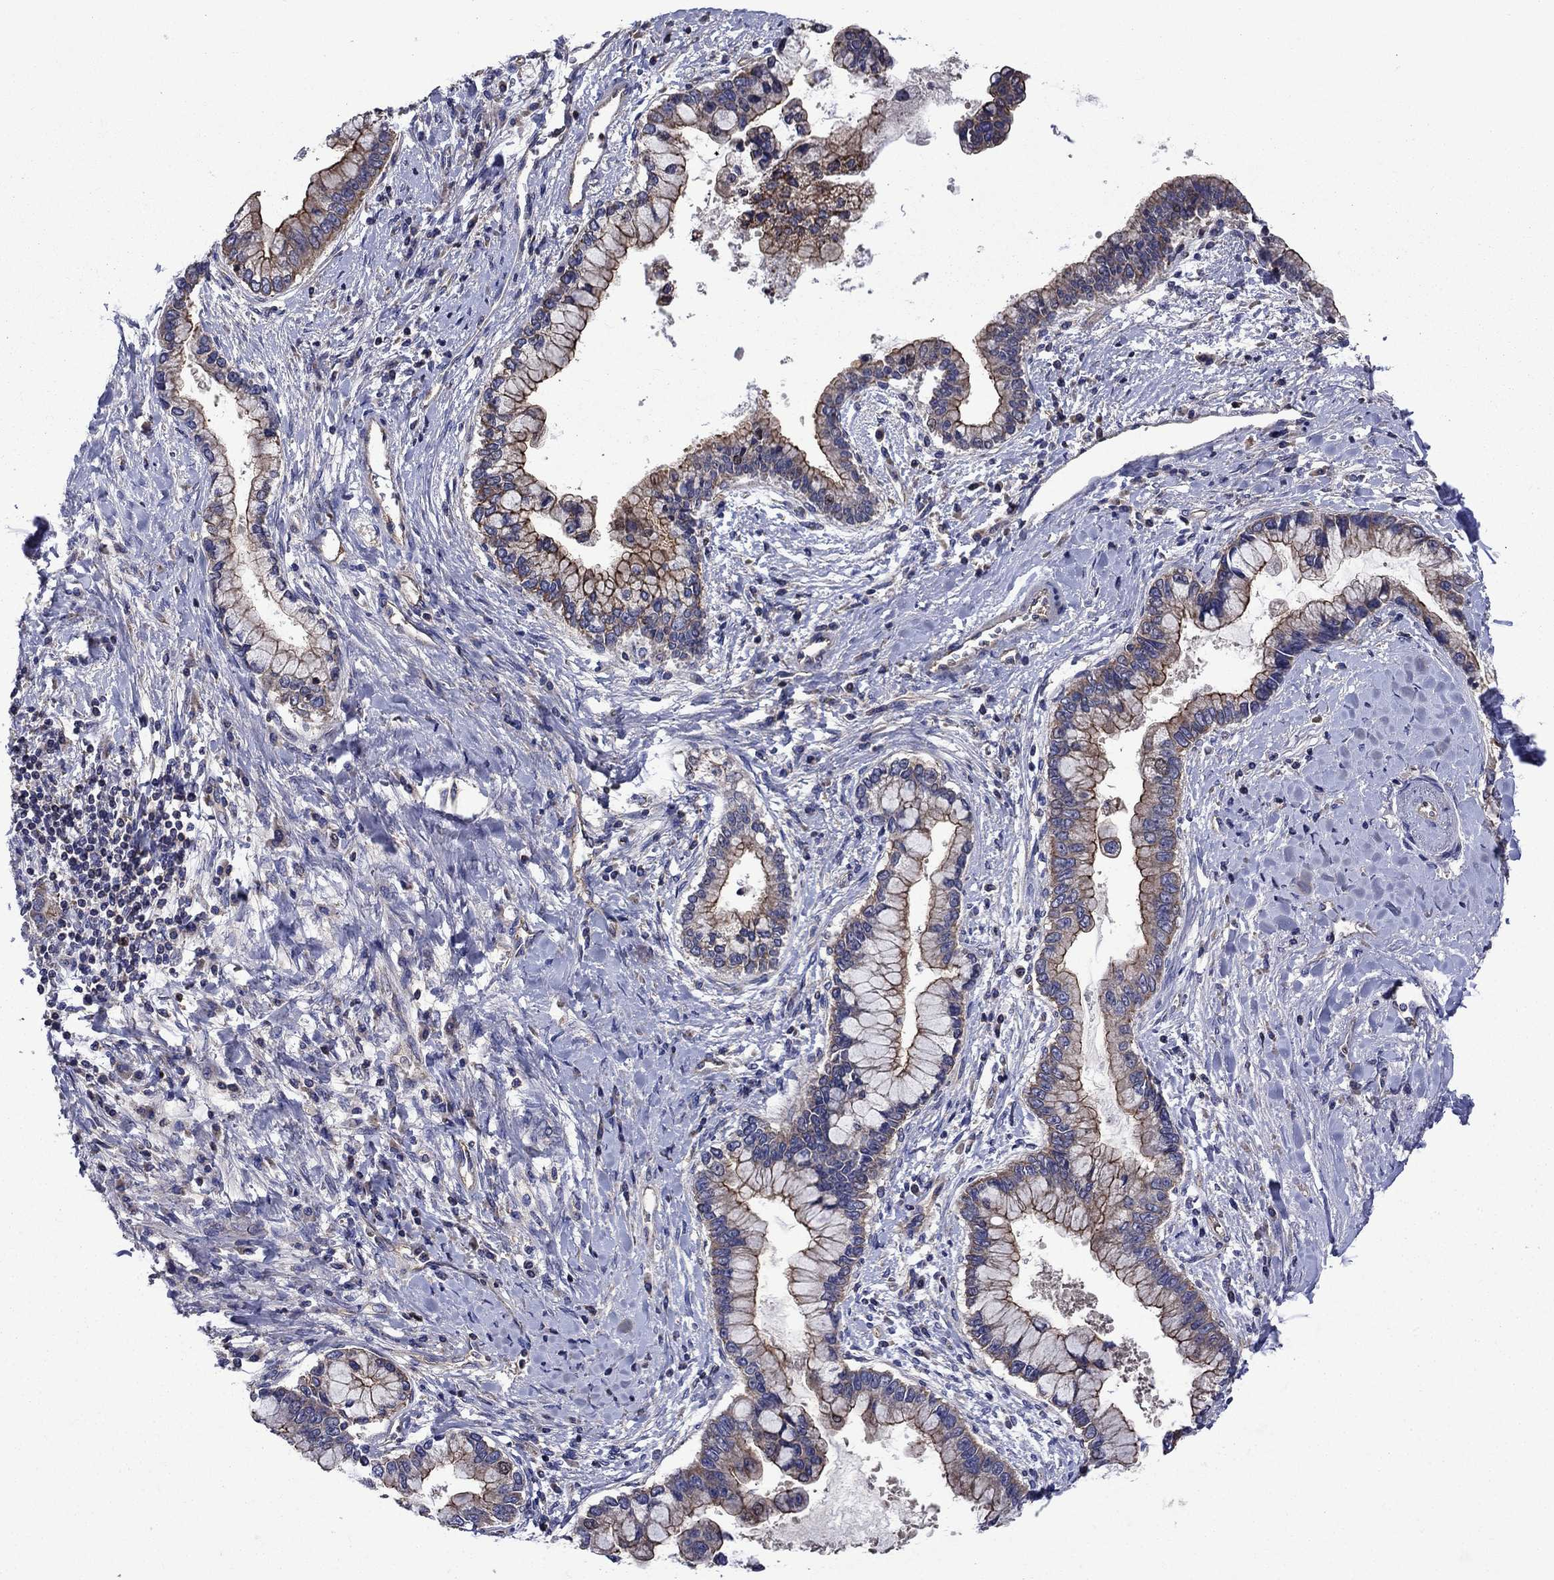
{"staining": {"intensity": "strong", "quantity": "25%-75%", "location": "cytoplasmic/membranous"}, "tissue": "liver cancer", "cell_type": "Tumor cells", "image_type": "cancer", "snomed": [{"axis": "morphology", "description": "Cholangiocarcinoma"}, {"axis": "topography", "description": "Liver"}], "caption": "Liver cancer (cholangiocarcinoma) stained with a brown dye demonstrates strong cytoplasmic/membranous positive staining in approximately 25%-75% of tumor cells.", "gene": "KIF22", "patient": {"sex": "male", "age": 50}}